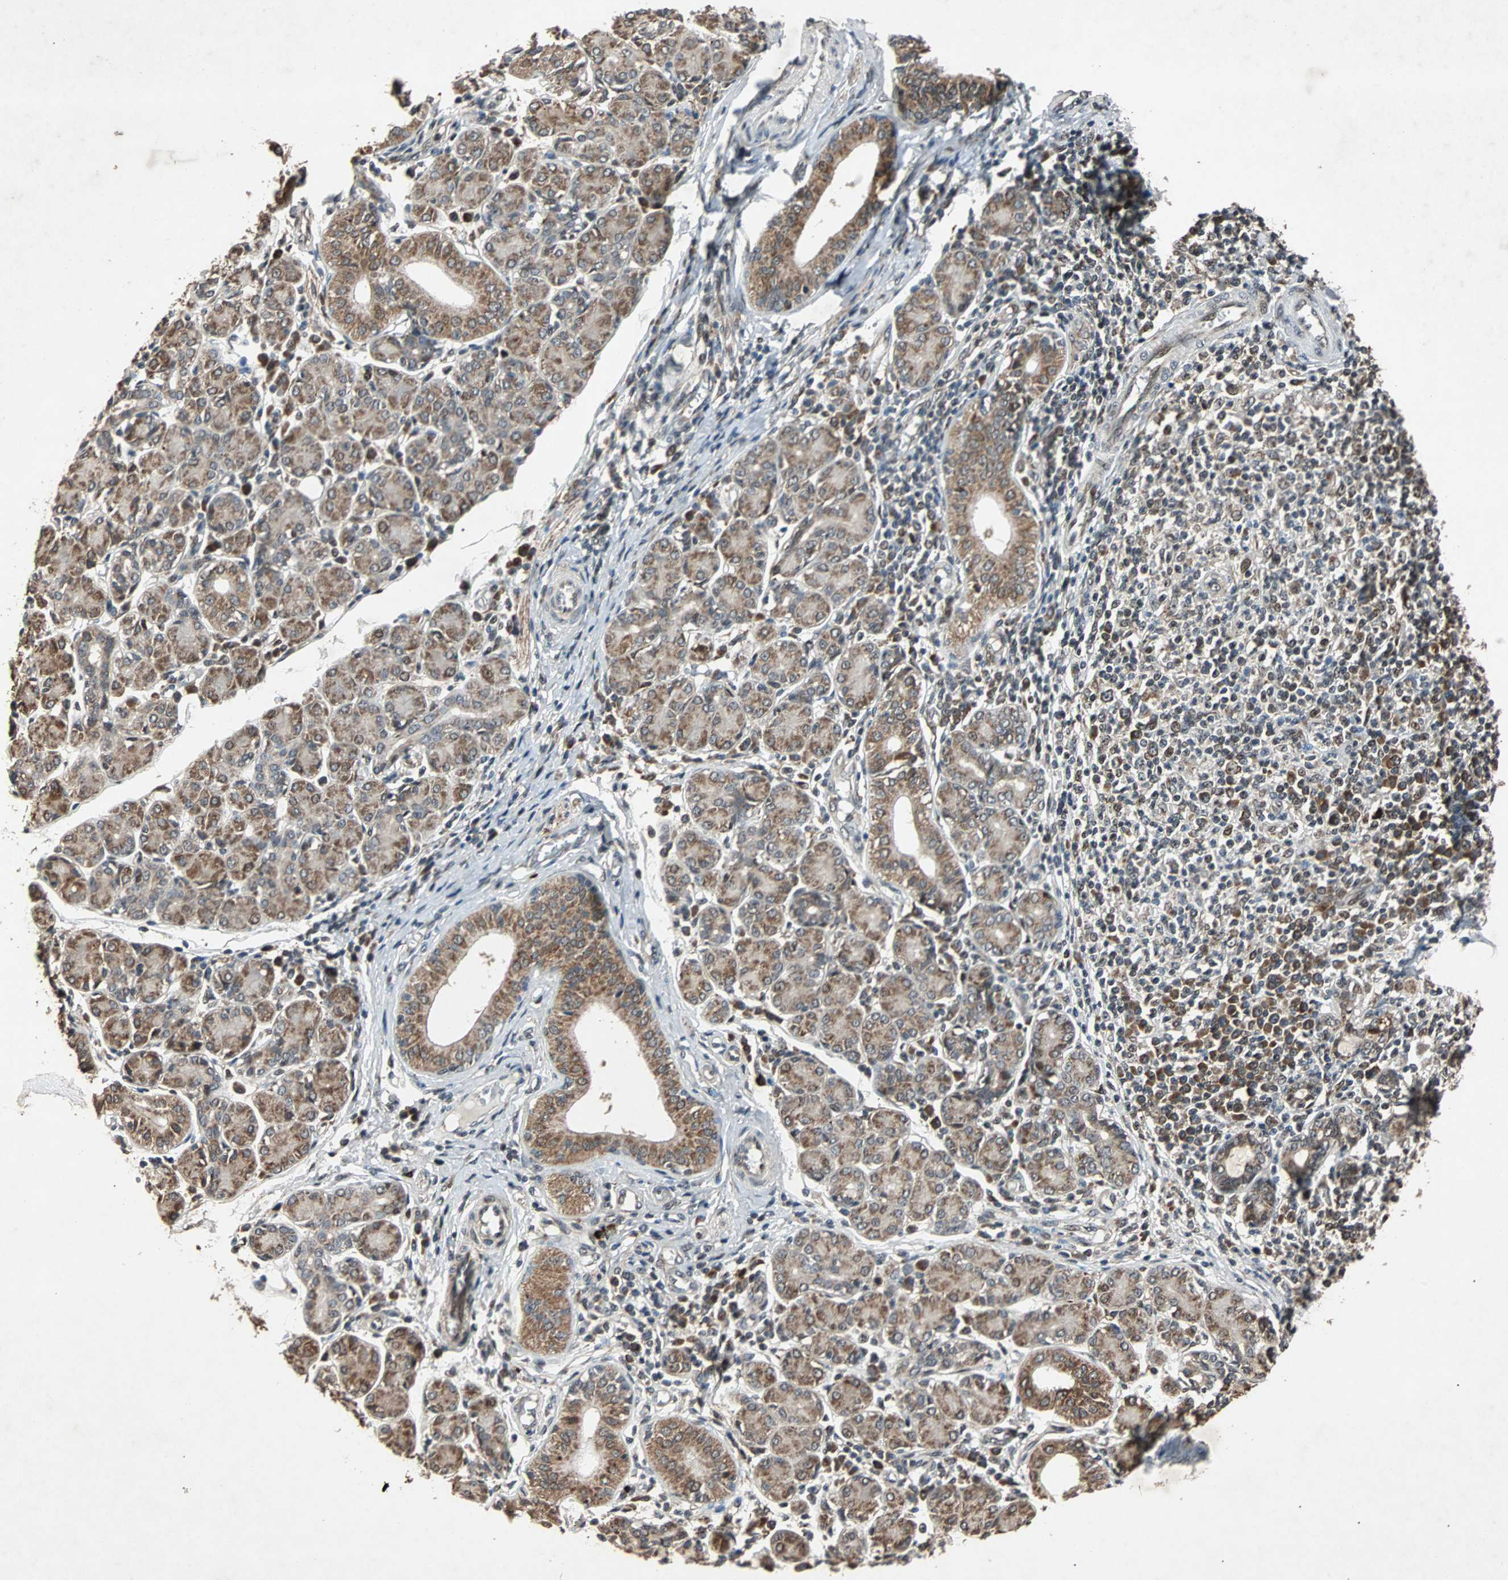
{"staining": {"intensity": "moderate", "quantity": ">75%", "location": "cytoplasmic/membranous"}, "tissue": "salivary gland", "cell_type": "Glandular cells", "image_type": "normal", "snomed": [{"axis": "morphology", "description": "Normal tissue, NOS"}, {"axis": "morphology", "description": "Inflammation, NOS"}, {"axis": "topography", "description": "Lymph node"}, {"axis": "topography", "description": "Salivary gland"}], "caption": "IHC photomicrograph of normal human salivary gland stained for a protein (brown), which exhibits medium levels of moderate cytoplasmic/membranous expression in approximately >75% of glandular cells.", "gene": "USP31", "patient": {"sex": "male", "age": 3}}